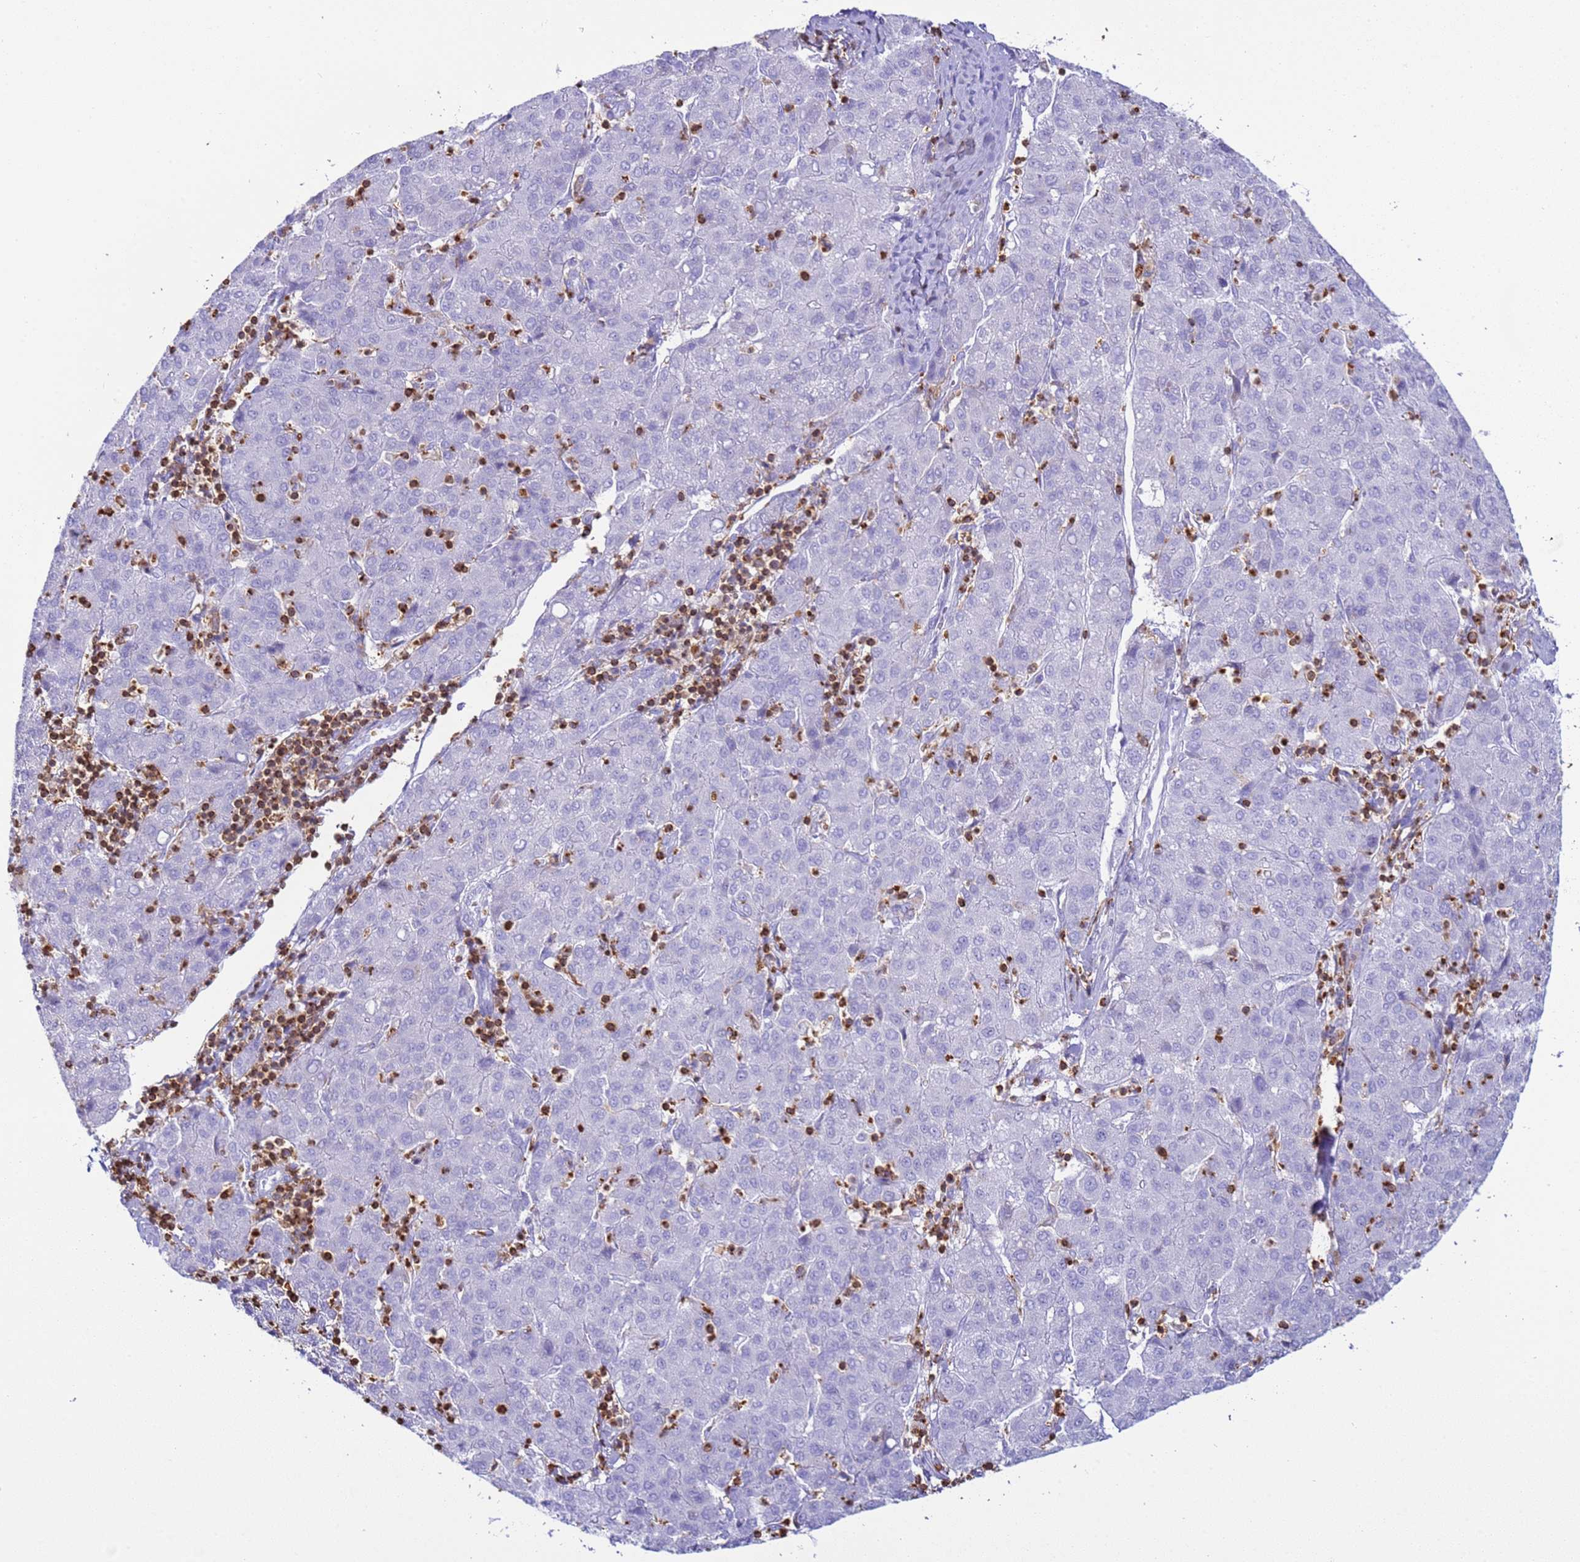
{"staining": {"intensity": "negative", "quantity": "none", "location": "none"}, "tissue": "liver cancer", "cell_type": "Tumor cells", "image_type": "cancer", "snomed": [{"axis": "morphology", "description": "Carcinoma, Hepatocellular, NOS"}, {"axis": "topography", "description": "Liver"}], "caption": "A high-resolution photomicrograph shows immunohistochemistry (IHC) staining of liver cancer (hepatocellular carcinoma), which displays no significant positivity in tumor cells. (Stains: DAB (3,3'-diaminobenzidine) immunohistochemistry with hematoxylin counter stain, Microscopy: brightfield microscopy at high magnification).", "gene": "IRF5", "patient": {"sex": "male", "age": 65}}